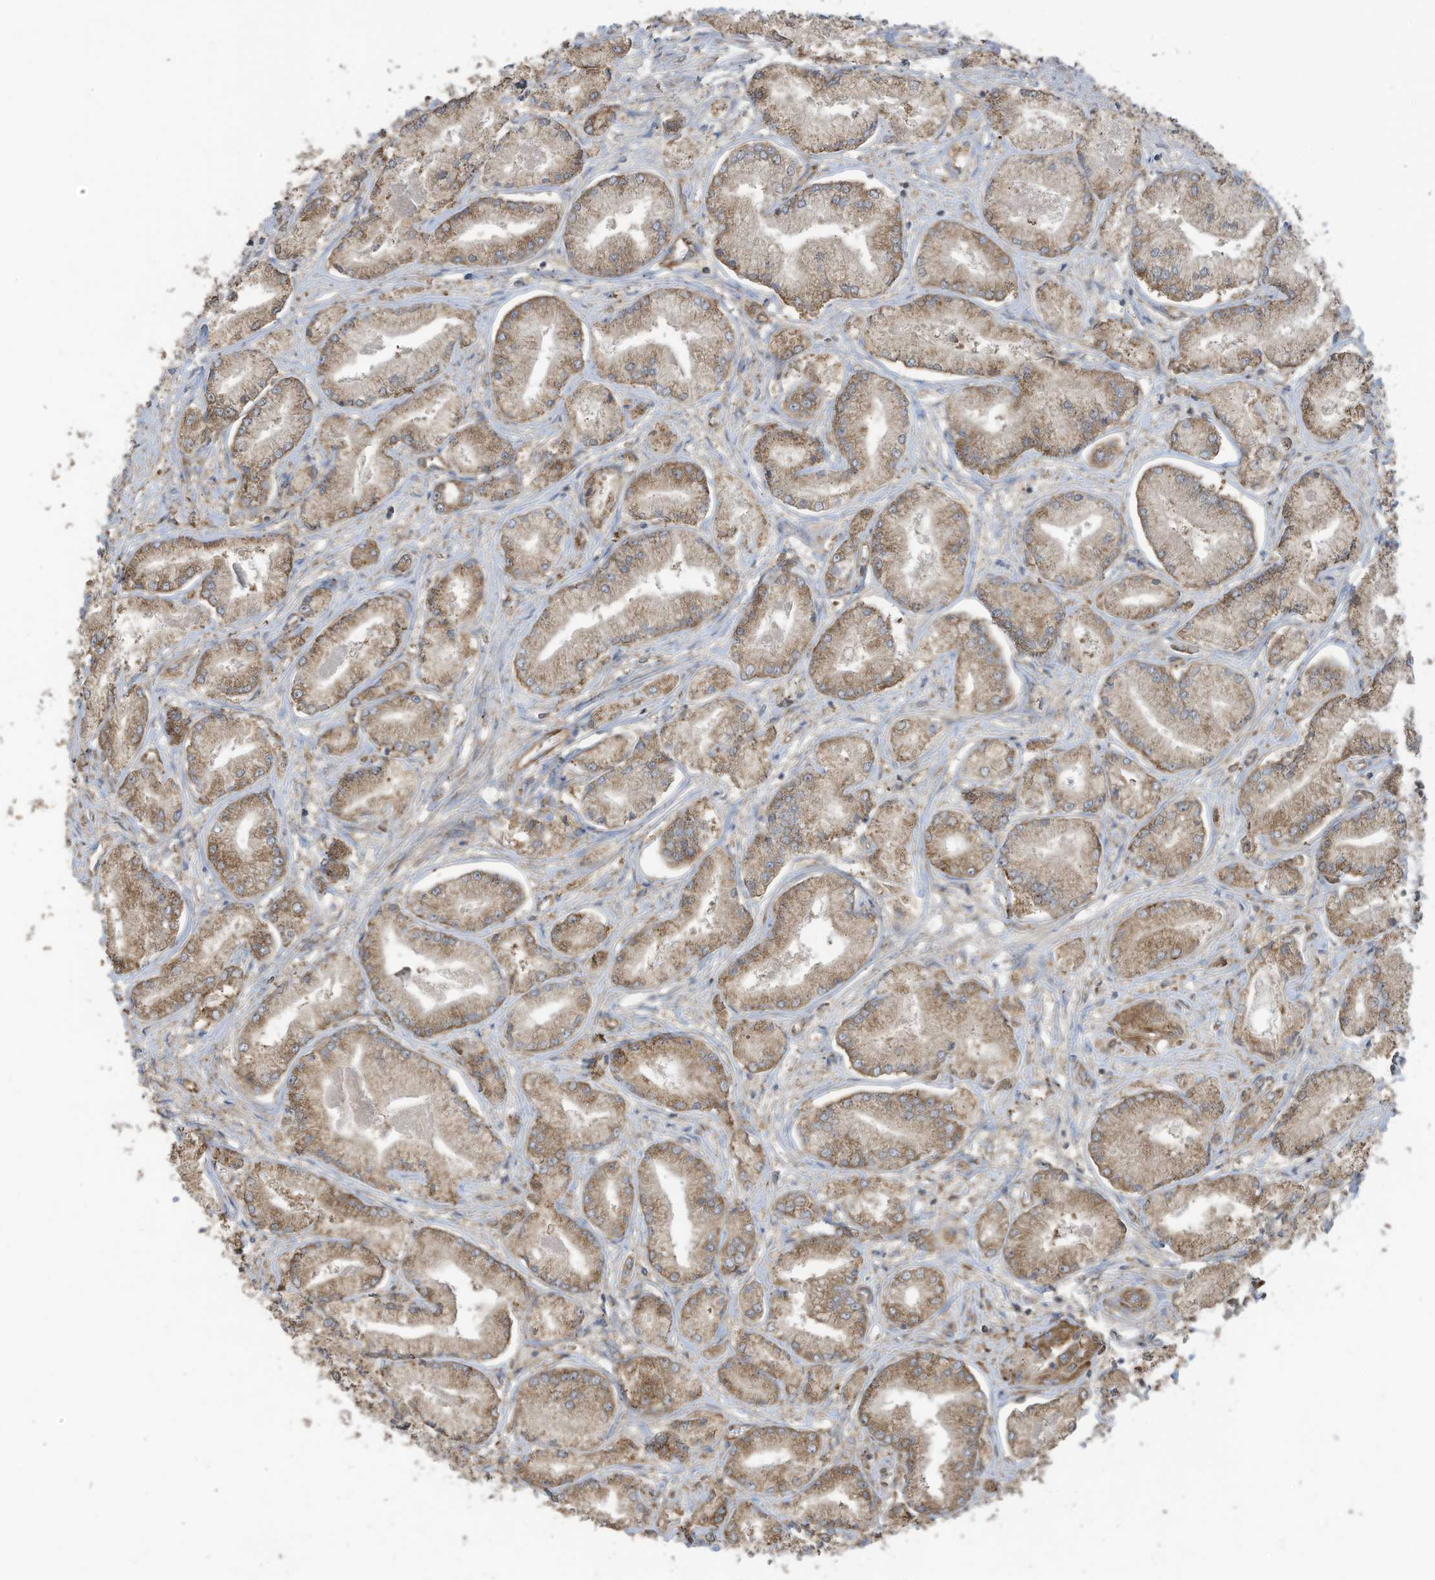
{"staining": {"intensity": "moderate", "quantity": ">75%", "location": "cytoplasmic/membranous"}, "tissue": "prostate cancer", "cell_type": "Tumor cells", "image_type": "cancer", "snomed": [{"axis": "morphology", "description": "Adenocarcinoma, Low grade"}, {"axis": "topography", "description": "Prostate"}], "caption": "IHC of human low-grade adenocarcinoma (prostate) displays medium levels of moderate cytoplasmic/membranous staining in about >75% of tumor cells.", "gene": "CGAS", "patient": {"sex": "male", "age": 60}}